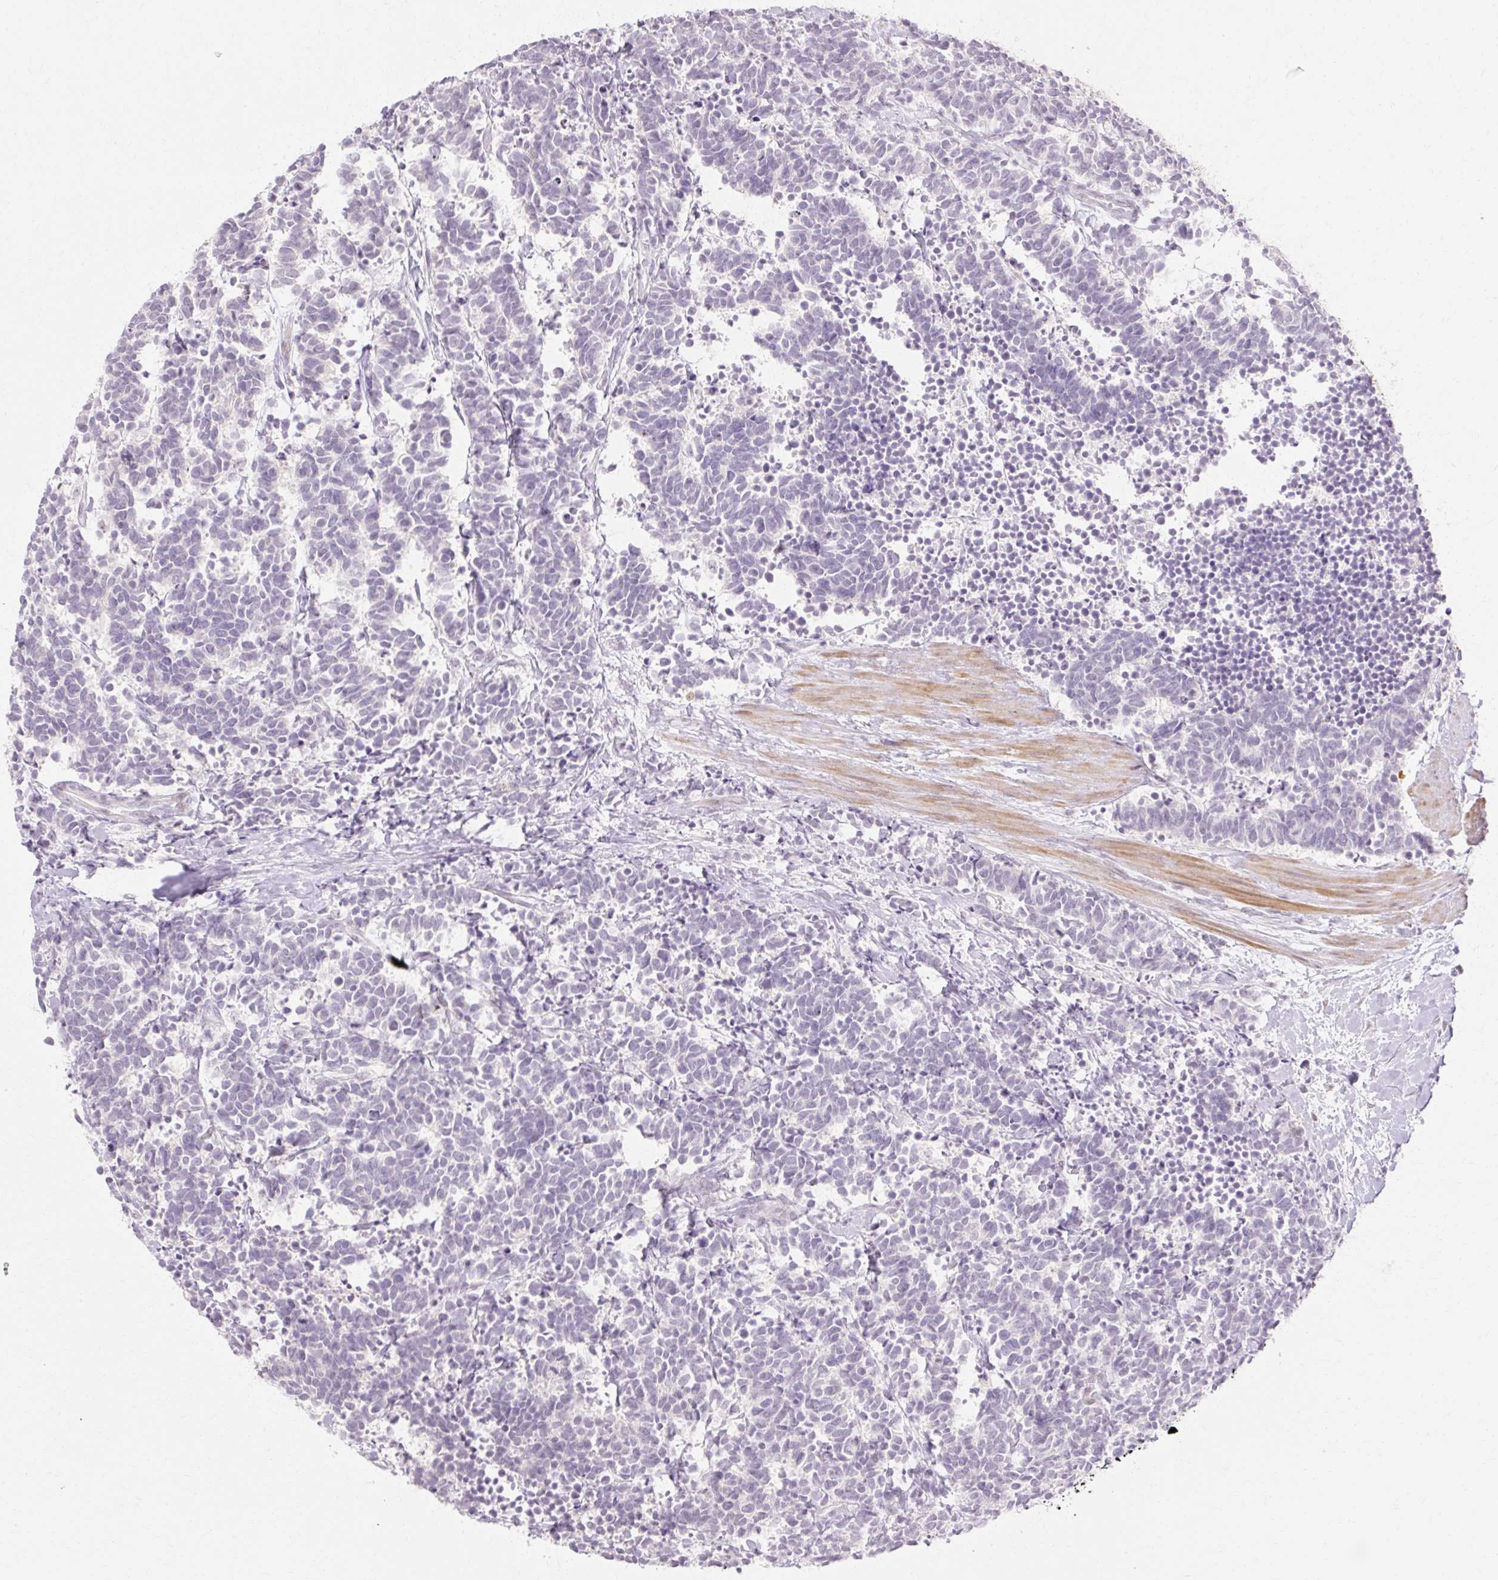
{"staining": {"intensity": "negative", "quantity": "none", "location": "none"}, "tissue": "carcinoid", "cell_type": "Tumor cells", "image_type": "cancer", "snomed": [{"axis": "morphology", "description": "Carcinoma, NOS"}, {"axis": "morphology", "description": "Carcinoid, malignant, NOS"}, {"axis": "topography", "description": "Prostate"}], "caption": "Carcinoma was stained to show a protein in brown. There is no significant staining in tumor cells.", "gene": "C3orf49", "patient": {"sex": "male", "age": 57}}